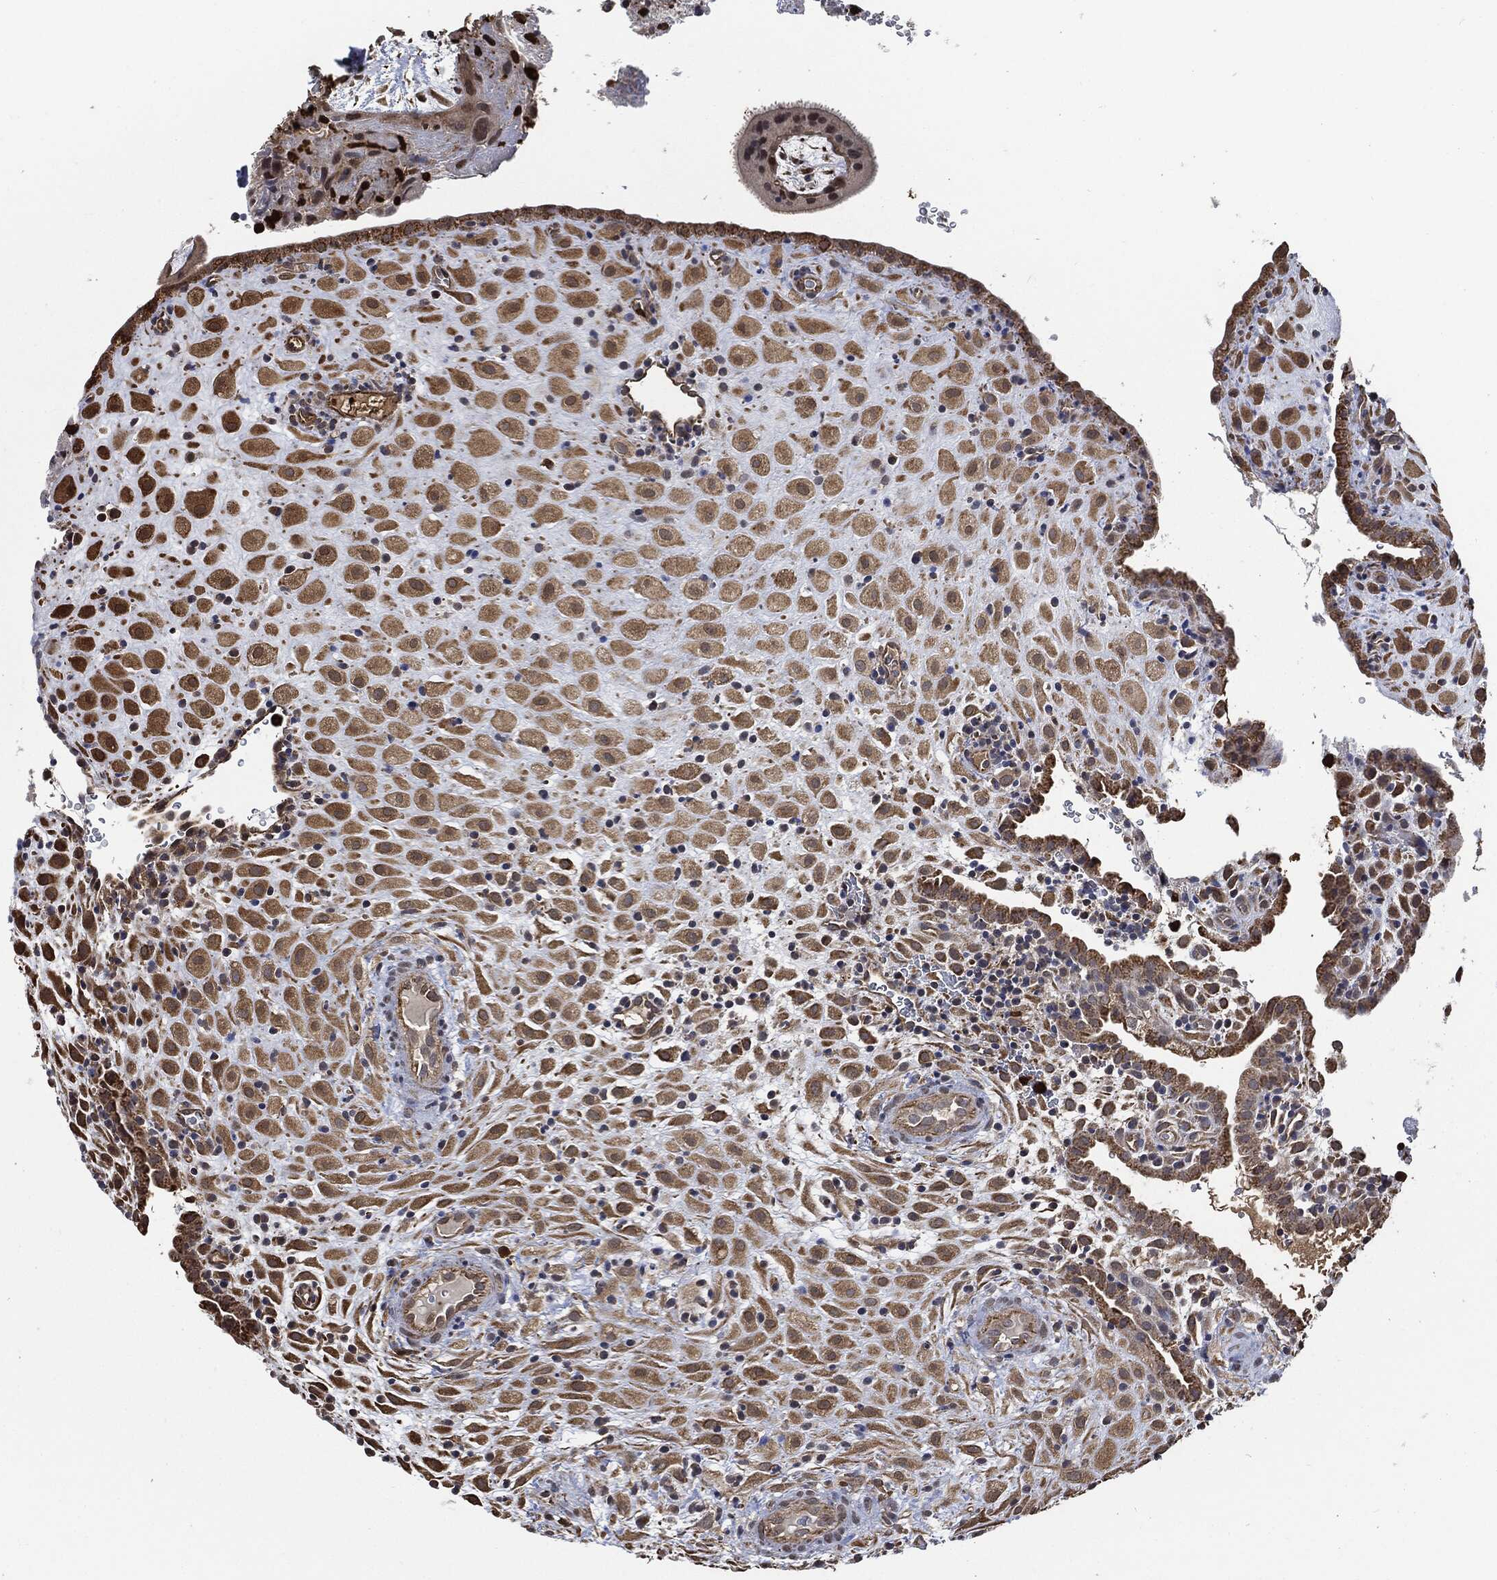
{"staining": {"intensity": "negative", "quantity": "none", "location": "none"}, "tissue": "placenta", "cell_type": "Decidual cells", "image_type": "normal", "snomed": [{"axis": "morphology", "description": "Normal tissue, NOS"}, {"axis": "topography", "description": "Placenta"}], "caption": "Human placenta stained for a protein using immunohistochemistry (IHC) shows no positivity in decidual cells.", "gene": "S100A9", "patient": {"sex": "female", "age": 19}}